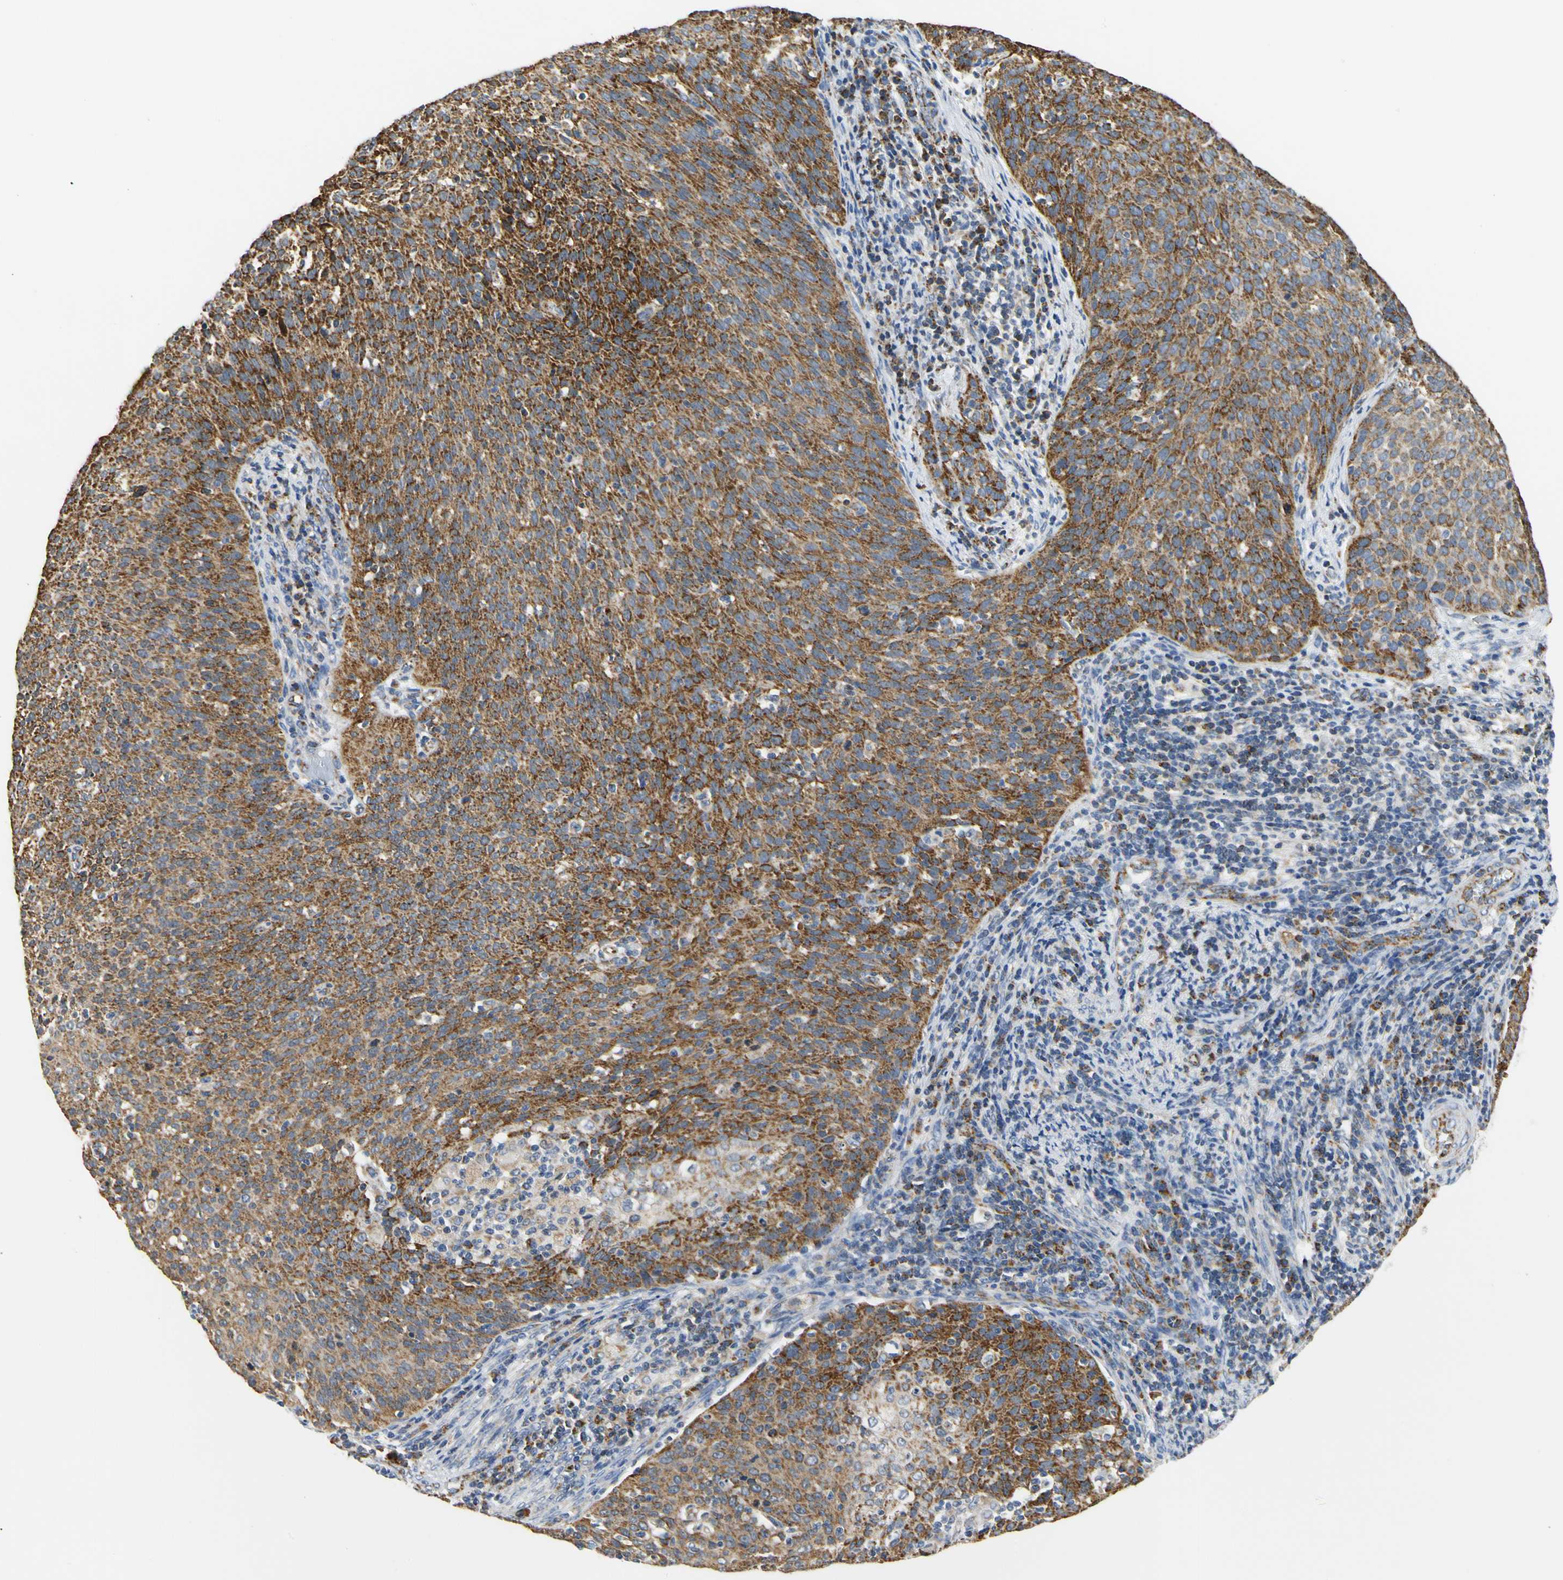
{"staining": {"intensity": "strong", "quantity": ">75%", "location": "cytoplasmic/membranous"}, "tissue": "cervical cancer", "cell_type": "Tumor cells", "image_type": "cancer", "snomed": [{"axis": "morphology", "description": "Squamous cell carcinoma, NOS"}, {"axis": "topography", "description": "Cervix"}], "caption": "A brown stain highlights strong cytoplasmic/membranous expression of a protein in cervical cancer (squamous cell carcinoma) tumor cells. Immunohistochemistry (ihc) stains the protein of interest in brown and the nuclei are stained blue.", "gene": "ACAT1", "patient": {"sex": "female", "age": 38}}